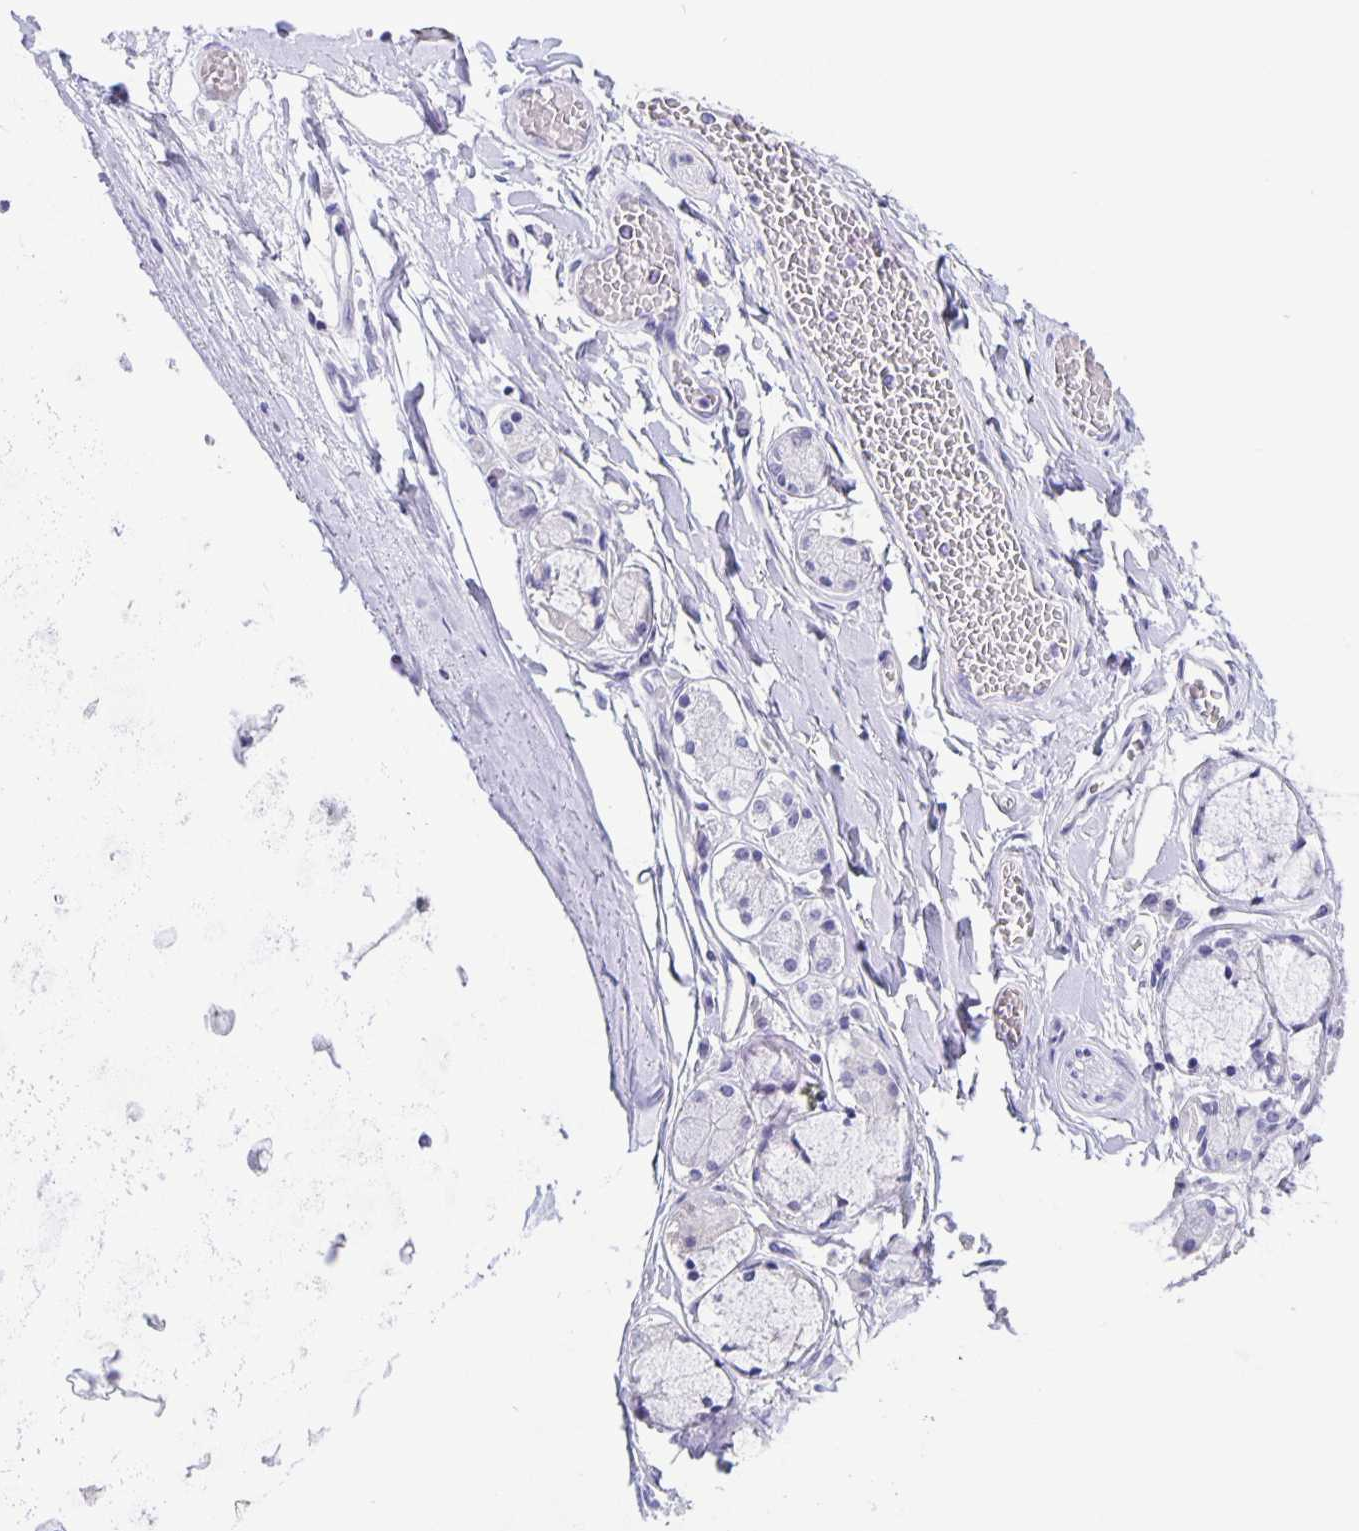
{"staining": {"intensity": "negative", "quantity": "none", "location": "none"}, "tissue": "soft tissue", "cell_type": "Chondrocytes", "image_type": "normal", "snomed": [{"axis": "morphology", "description": "Normal tissue, NOS"}, {"axis": "topography", "description": "Cartilage tissue"}, {"axis": "topography", "description": "Bronchus"}, {"axis": "topography", "description": "Peripheral nerve tissue"}], "caption": "A high-resolution histopathology image shows immunohistochemistry (IHC) staining of unremarkable soft tissue, which shows no significant staining in chondrocytes. Brightfield microscopy of immunohistochemistry (IHC) stained with DAB (brown) and hematoxylin (blue), captured at high magnification.", "gene": "ERMN", "patient": {"sex": "male", "age": 67}}